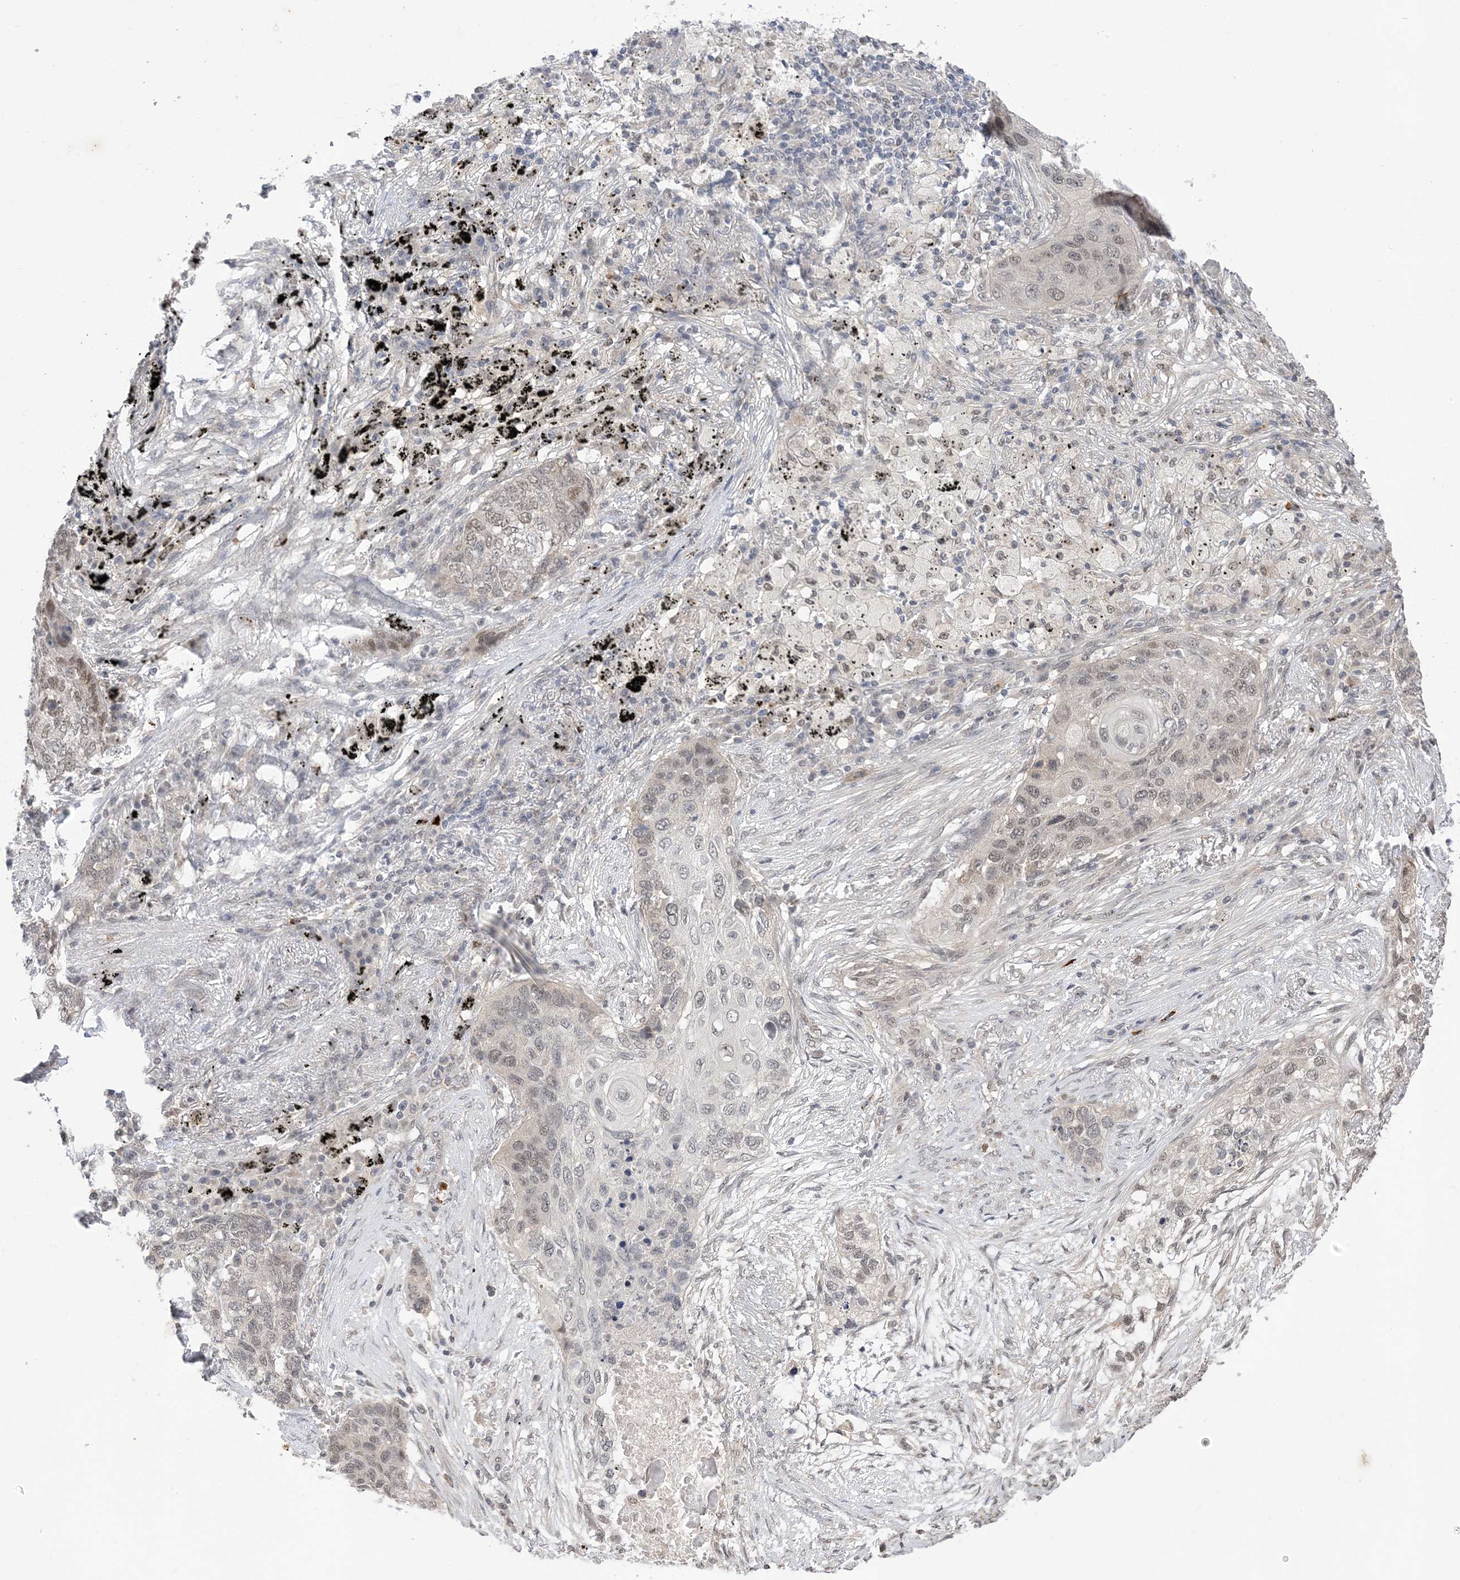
{"staining": {"intensity": "negative", "quantity": "none", "location": "none"}, "tissue": "lung cancer", "cell_type": "Tumor cells", "image_type": "cancer", "snomed": [{"axis": "morphology", "description": "Squamous cell carcinoma, NOS"}, {"axis": "topography", "description": "Lung"}], "caption": "Protein analysis of lung cancer (squamous cell carcinoma) reveals no significant expression in tumor cells. (Stains: DAB immunohistochemistry with hematoxylin counter stain, Microscopy: brightfield microscopy at high magnification).", "gene": "RANBP9", "patient": {"sex": "female", "age": 63}}